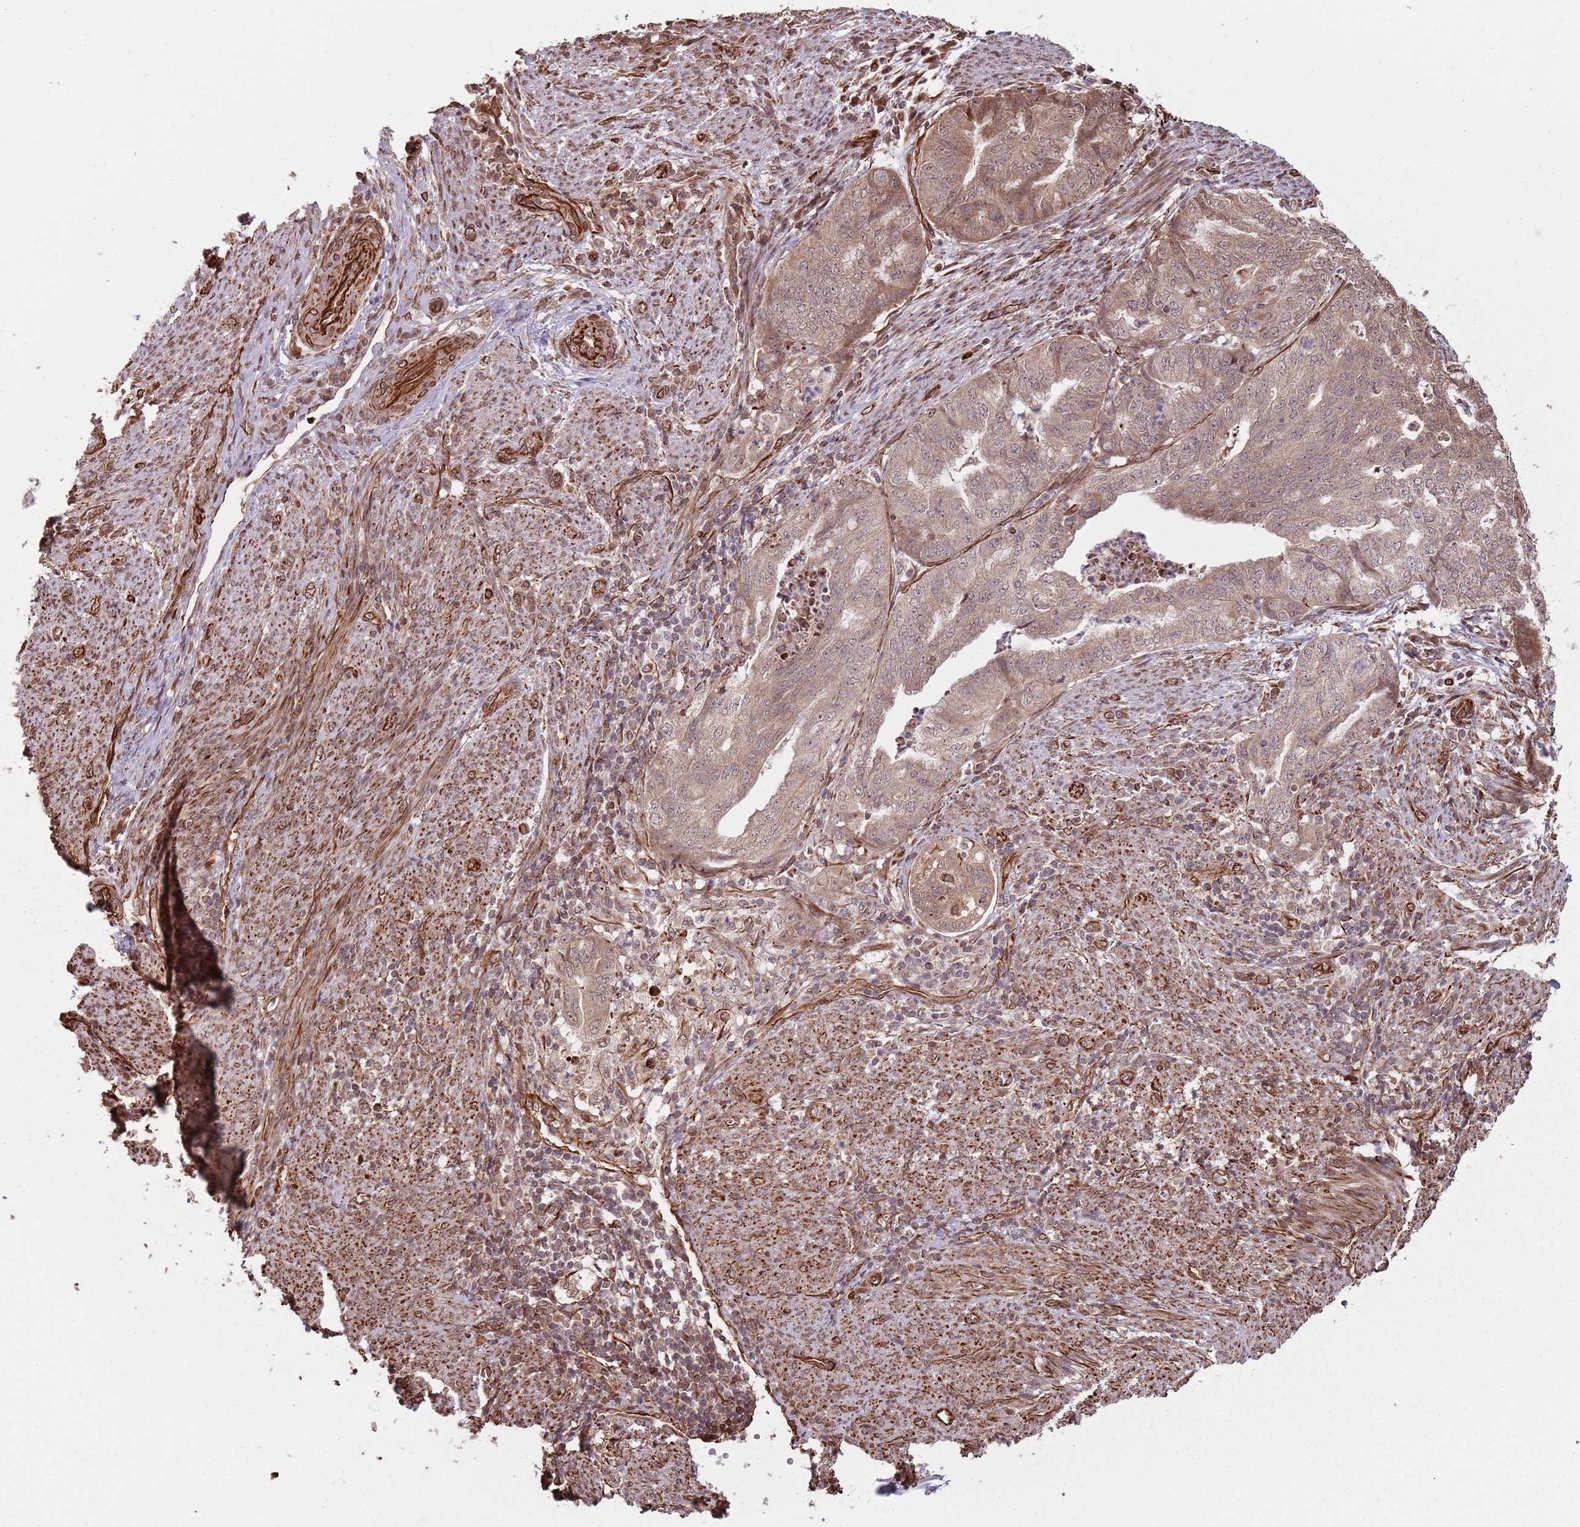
{"staining": {"intensity": "moderate", "quantity": ">75%", "location": "cytoplasmic/membranous,nuclear"}, "tissue": "endometrial cancer", "cell_type": "Tumor cells", "image_type": "cancer", "snomed": [{"axis": "morphology", "description": "Adenocarcinoma, NOS"}, {"axis": "topography", "description": "Endometrium"}], "caption": "Human endometrial adenocarcinoma stained with a protein marker reveals moderate staining in tumor cells.", "gene": "ADAMTS3", "patient": {"sex": "female", "age": 79}}